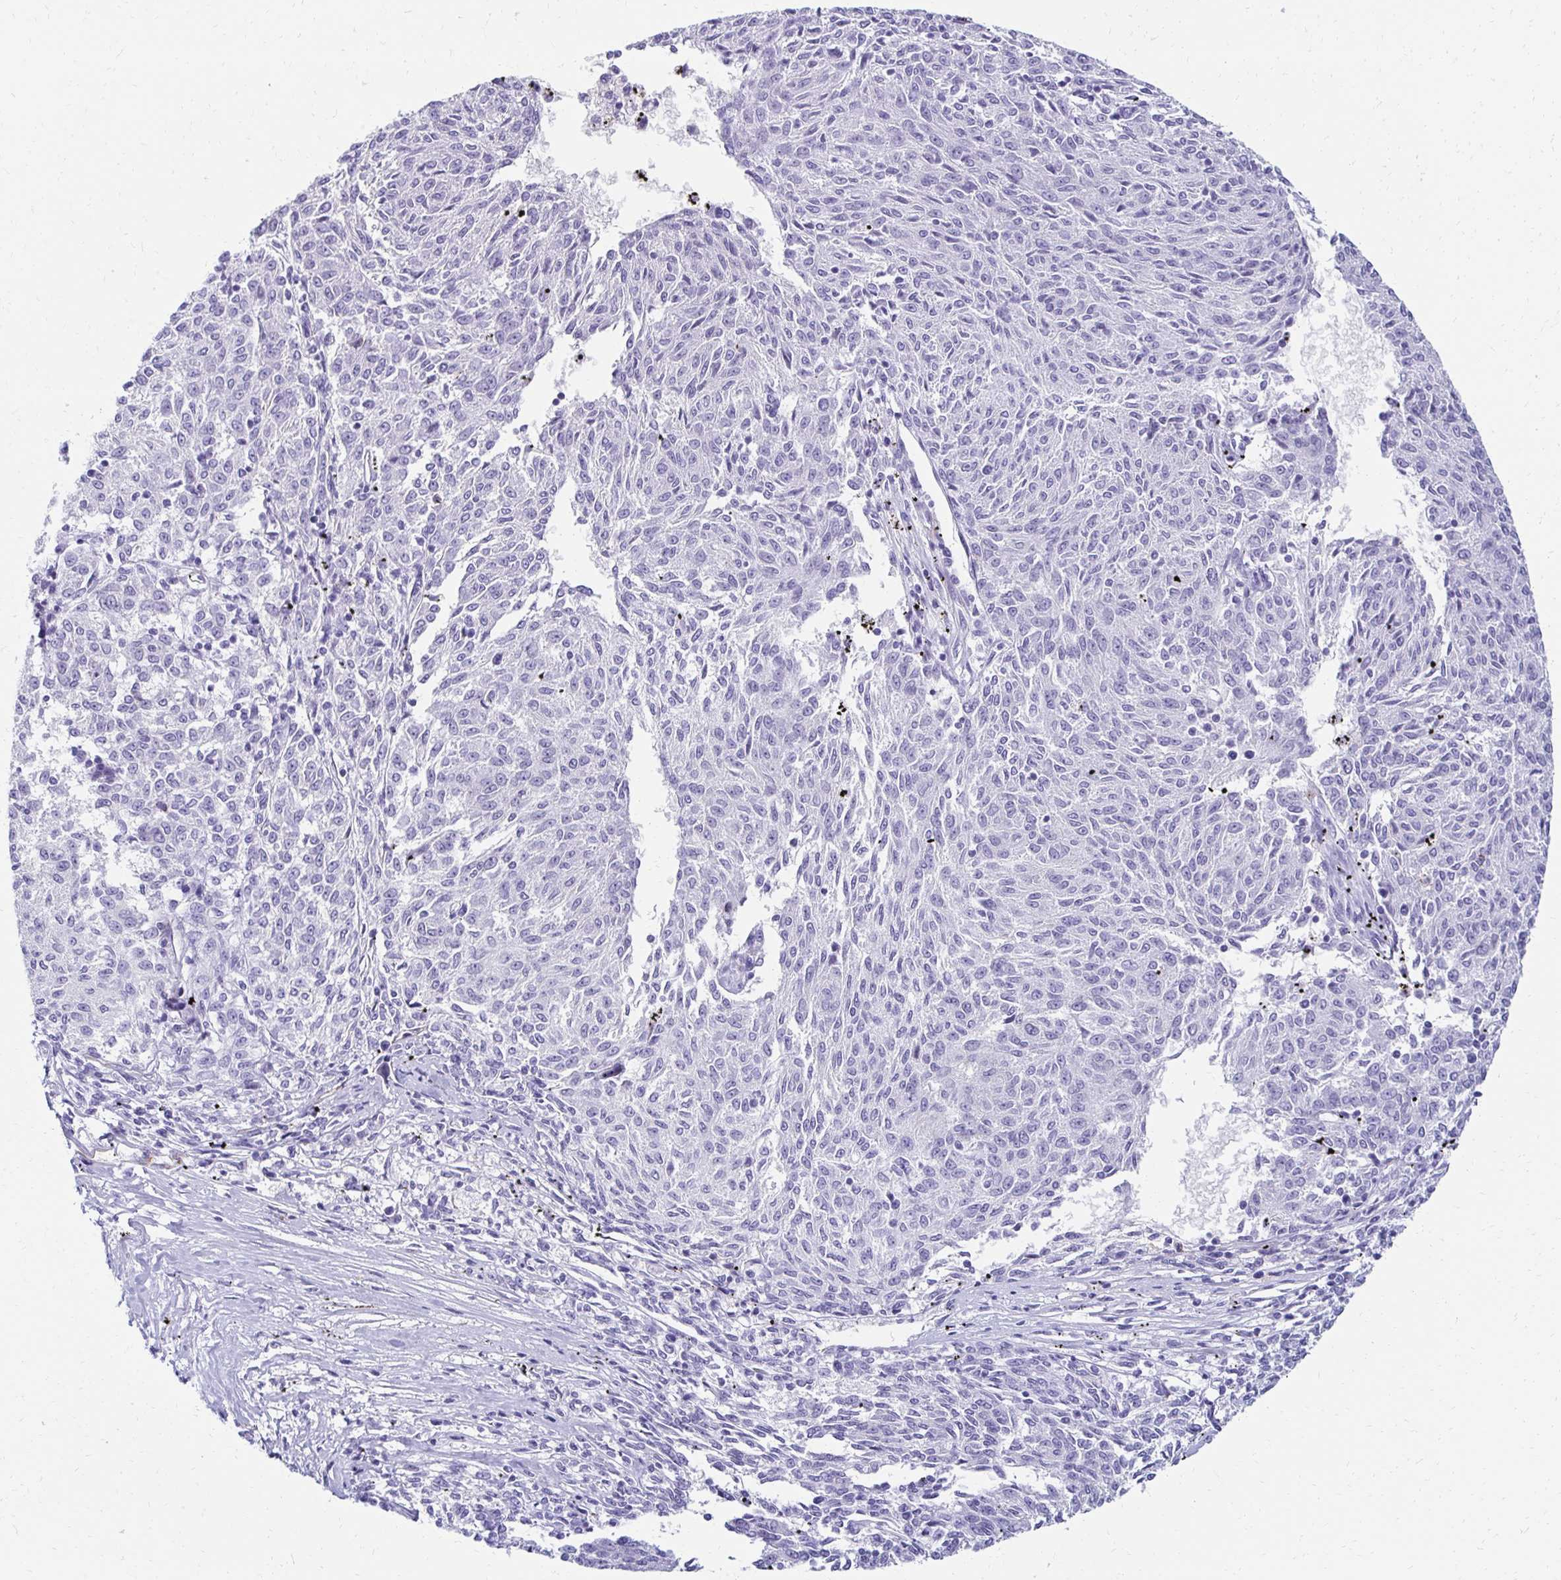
{"staining": {"intensity": "negative", "quantity": "none", "location": "none"}, "tissue": "melanoma", "cell_type": "Tumor cells", "image_type": "cancer", "snomed": [{"axis": "morphology", "description": "Malignant melanoma, NOS"}, {"axis": "topography", "description": "Skin"}], "caption": "DAB (3,3'-diaminobenzidine) immunohistochemical staining of human melanoma exhibits no significant staining in tumor cells.", "gene": "TMEM54", "patient": {"sex": "female", "age": 72}}